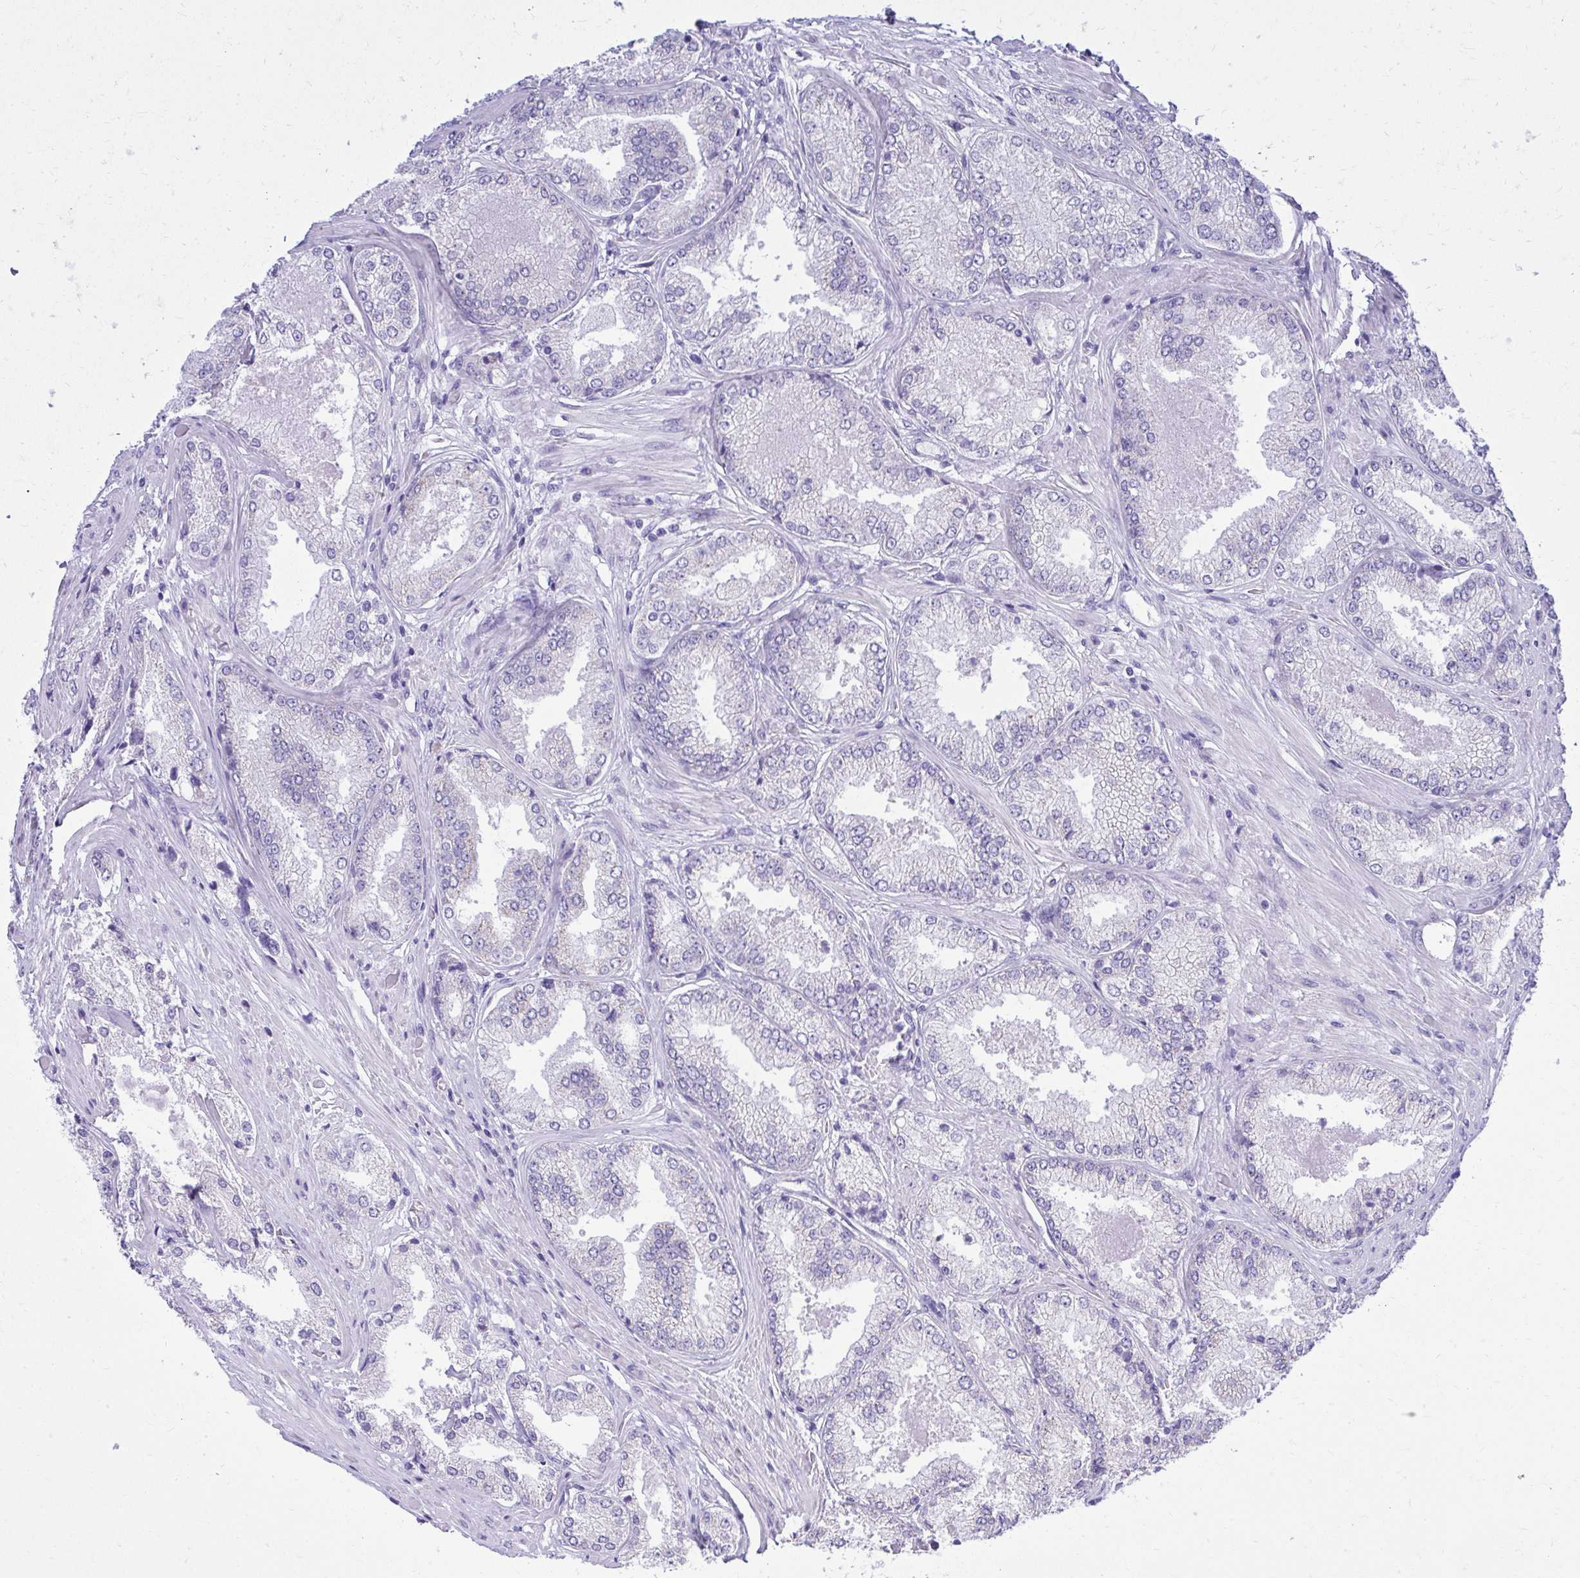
{"staining": {"intensity": "negative", "quantity": "none", "location": "none"}, "tissue": "prostate cancer", "cell_type": "Tumor cells", "image_type": "cancer", "snomed": [{"axis": "morphology", "description": "Adenocarcinoma, Low grade"}, {"axis": "topography", "description": "Prostate"}], "caption": "Human prostate cancer (adenocarcinoma (low-grade)) stained for a protein using IHC displays no expression in tumor cells.", "gene": "RALYL", "patient": {"sex": "male", "age": 68}}